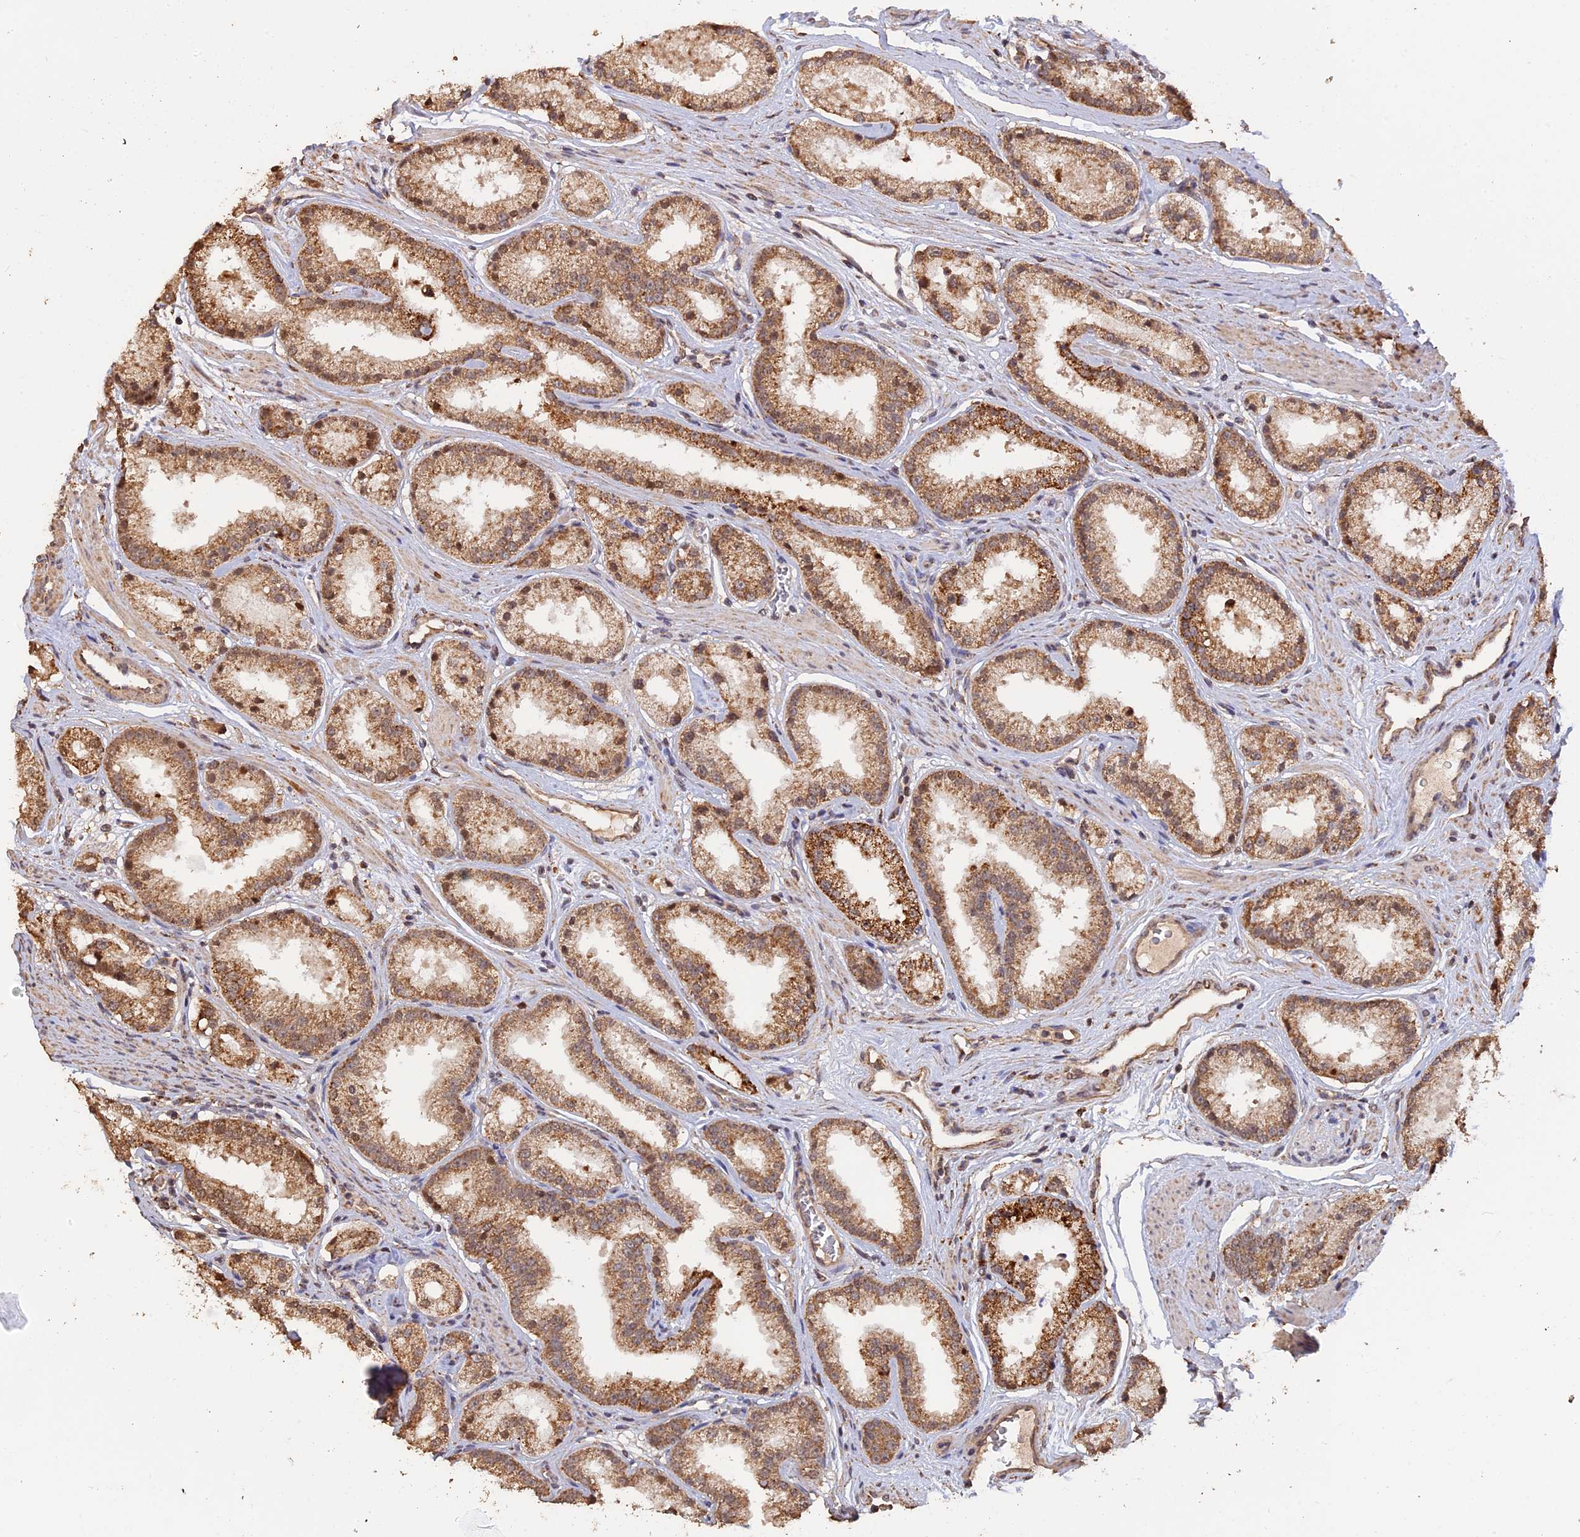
{"staining": {"intensity": "moderate", "quantity": ">75%", "location": "cytoplasmic/membranous,nuclear"}, "tissue": "prostate cancer", "cell_type": "Tumor cells", "image_type": "cancer", "snomed": [{"axis": "morphology", "description": "Adenocarcinoma, Low grade"}, {"axis": "topography", "description": "Prostate"}], "caption": "A histopathology image of human prostate cancer stained for a protein displays moderate cytoplasmic/membranous and nuclear brown staining in tumor cells. (brown staining indicates protein expression, while blue staining denotes nuclei).", "gene": "FAM210B", "patient": {"sex": "male", "age": 59}}